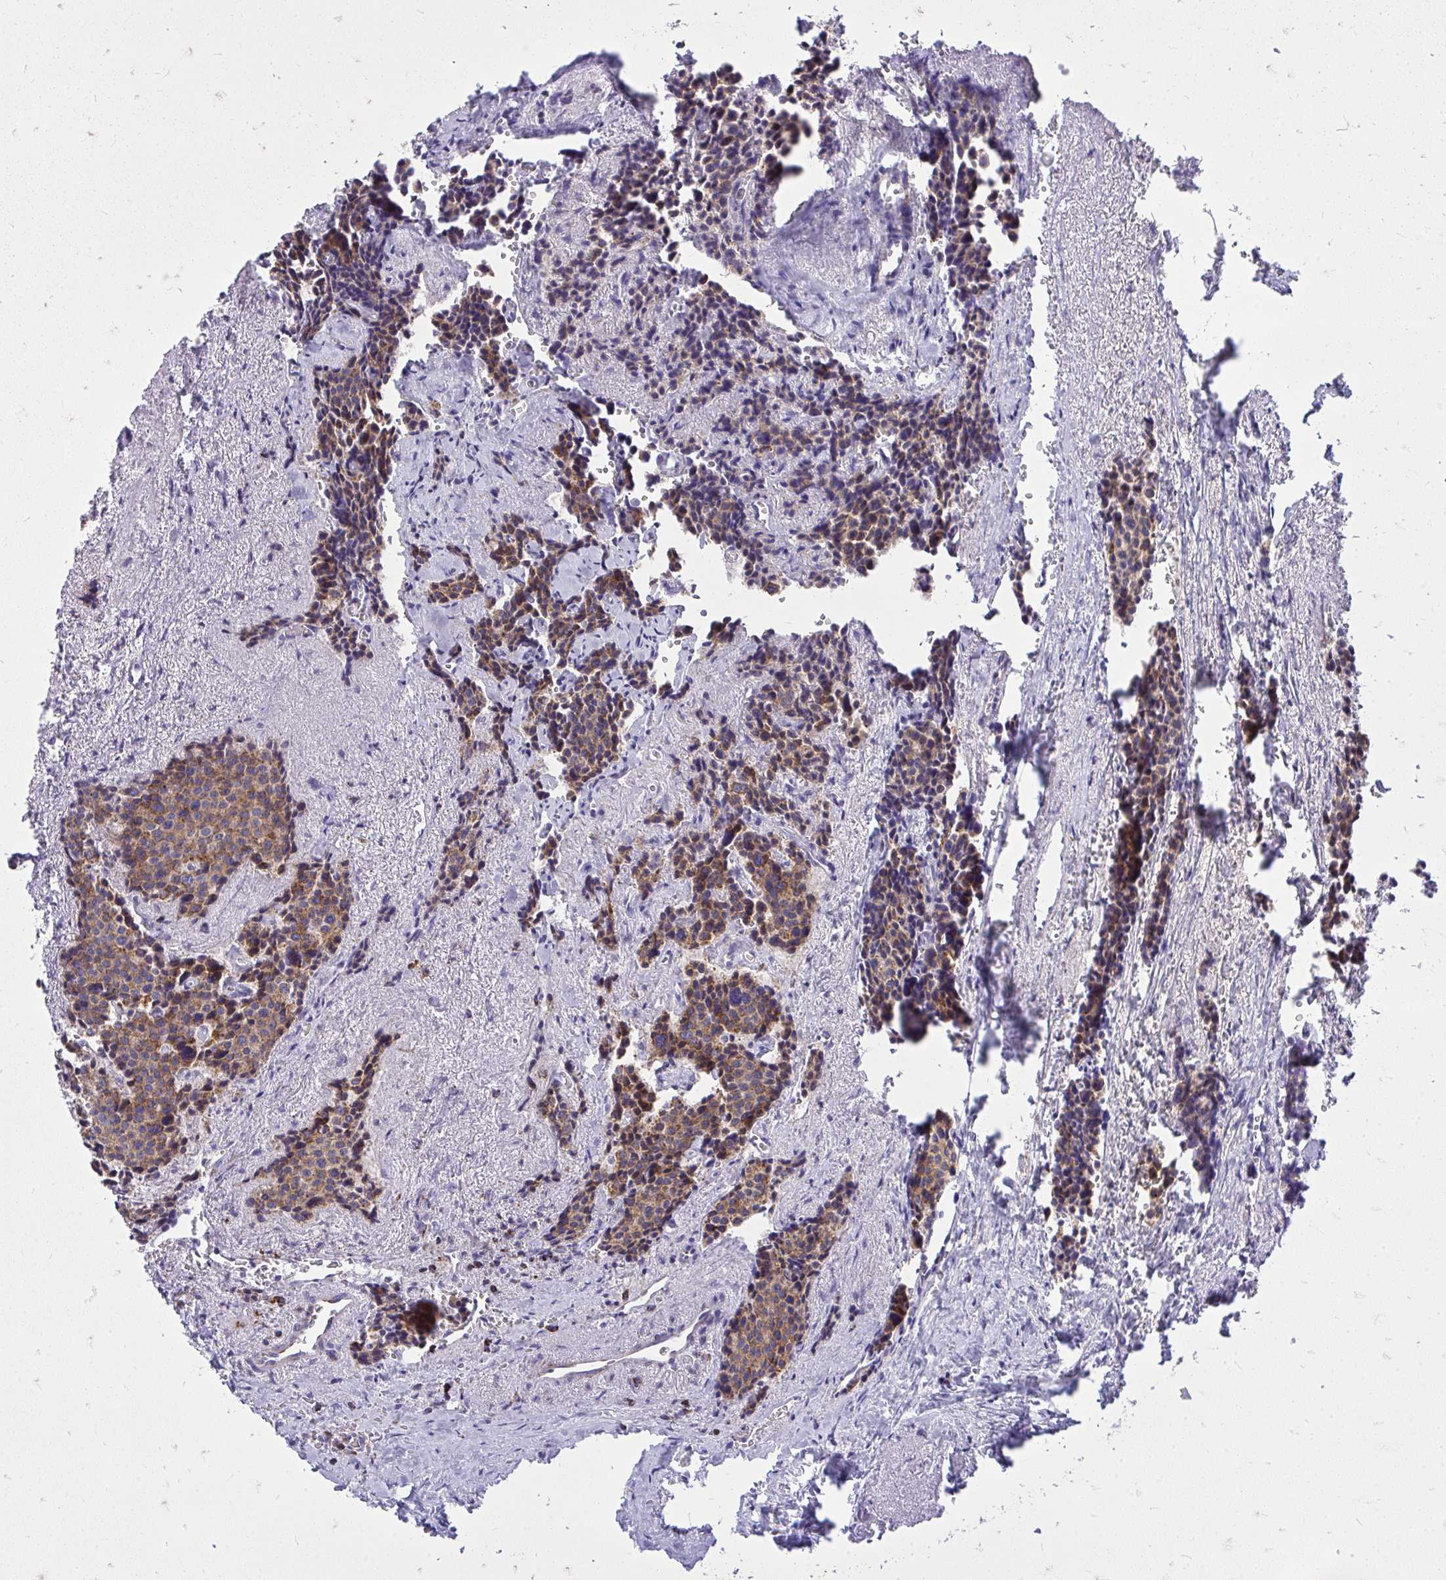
{"staining": {"intensity": "moderate", "quantity": "25%-75%", "location": "cytoplasmic/membranous"}, "tissue": "carcinoid", "cell_type": "Tumor cells", "image_type": "cancer", "snomed": [{"axis": "morphology", "description": "Carcinoid, malignant, NOS"}, {"axis": "topography", "description": "Small intestine"}], "caption": "High-magnification brightfield microscopy of carcinoid (malignant) stained with DAB (3,3'-diaminobenzidine) (brown) and counterstained with hematoxylin (blue). tumor cells exhibit moderate cytoplasmic/membranous staining is present in approximately25%-75% of cells. The staining was performed using DAB, with brown indicating positive protein expression. Nuclei are stained blue with hematoxylin.", "gene": "SPTBN2", "patient": {"sex": "male", "age": 73}}